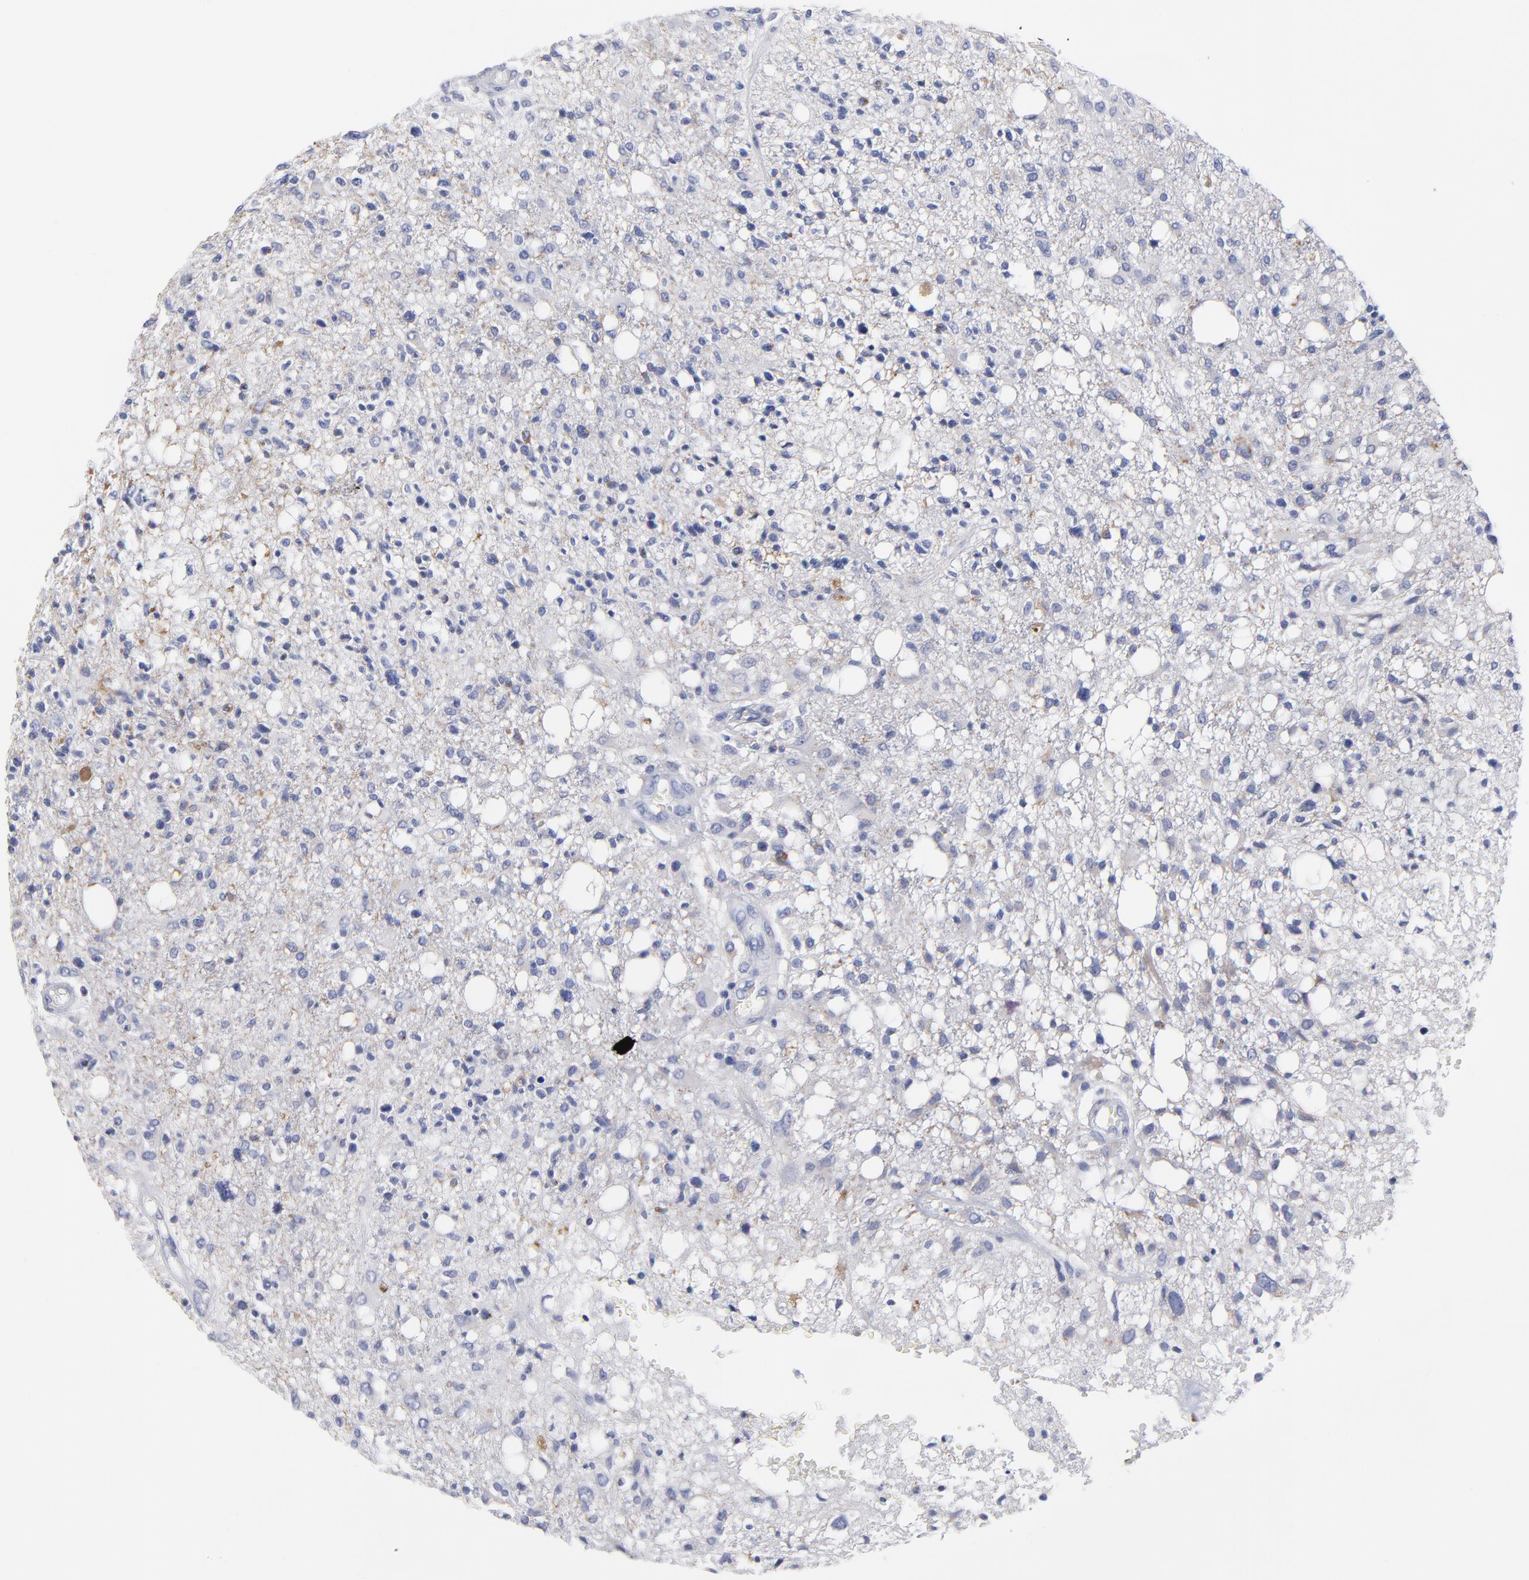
{"staining": {"intensity": "negative", "quantity": "none", "location": "none"}, "tissue": "glioma", "cell_type": "Tumor cells", "image_type": "cancer", "snomed": [{"axis": "morphology", "description": "Glioma, malignant, High grade"}, {"axis": "topography", "description": "Cerebral cortex"}], "caption": "Photomicrograph shows no protein expression in tumor cells of high-grade glioma (malignant) tissue.", "gene": "DUSP9", "patient": {"sex": "male", "age": 76}}